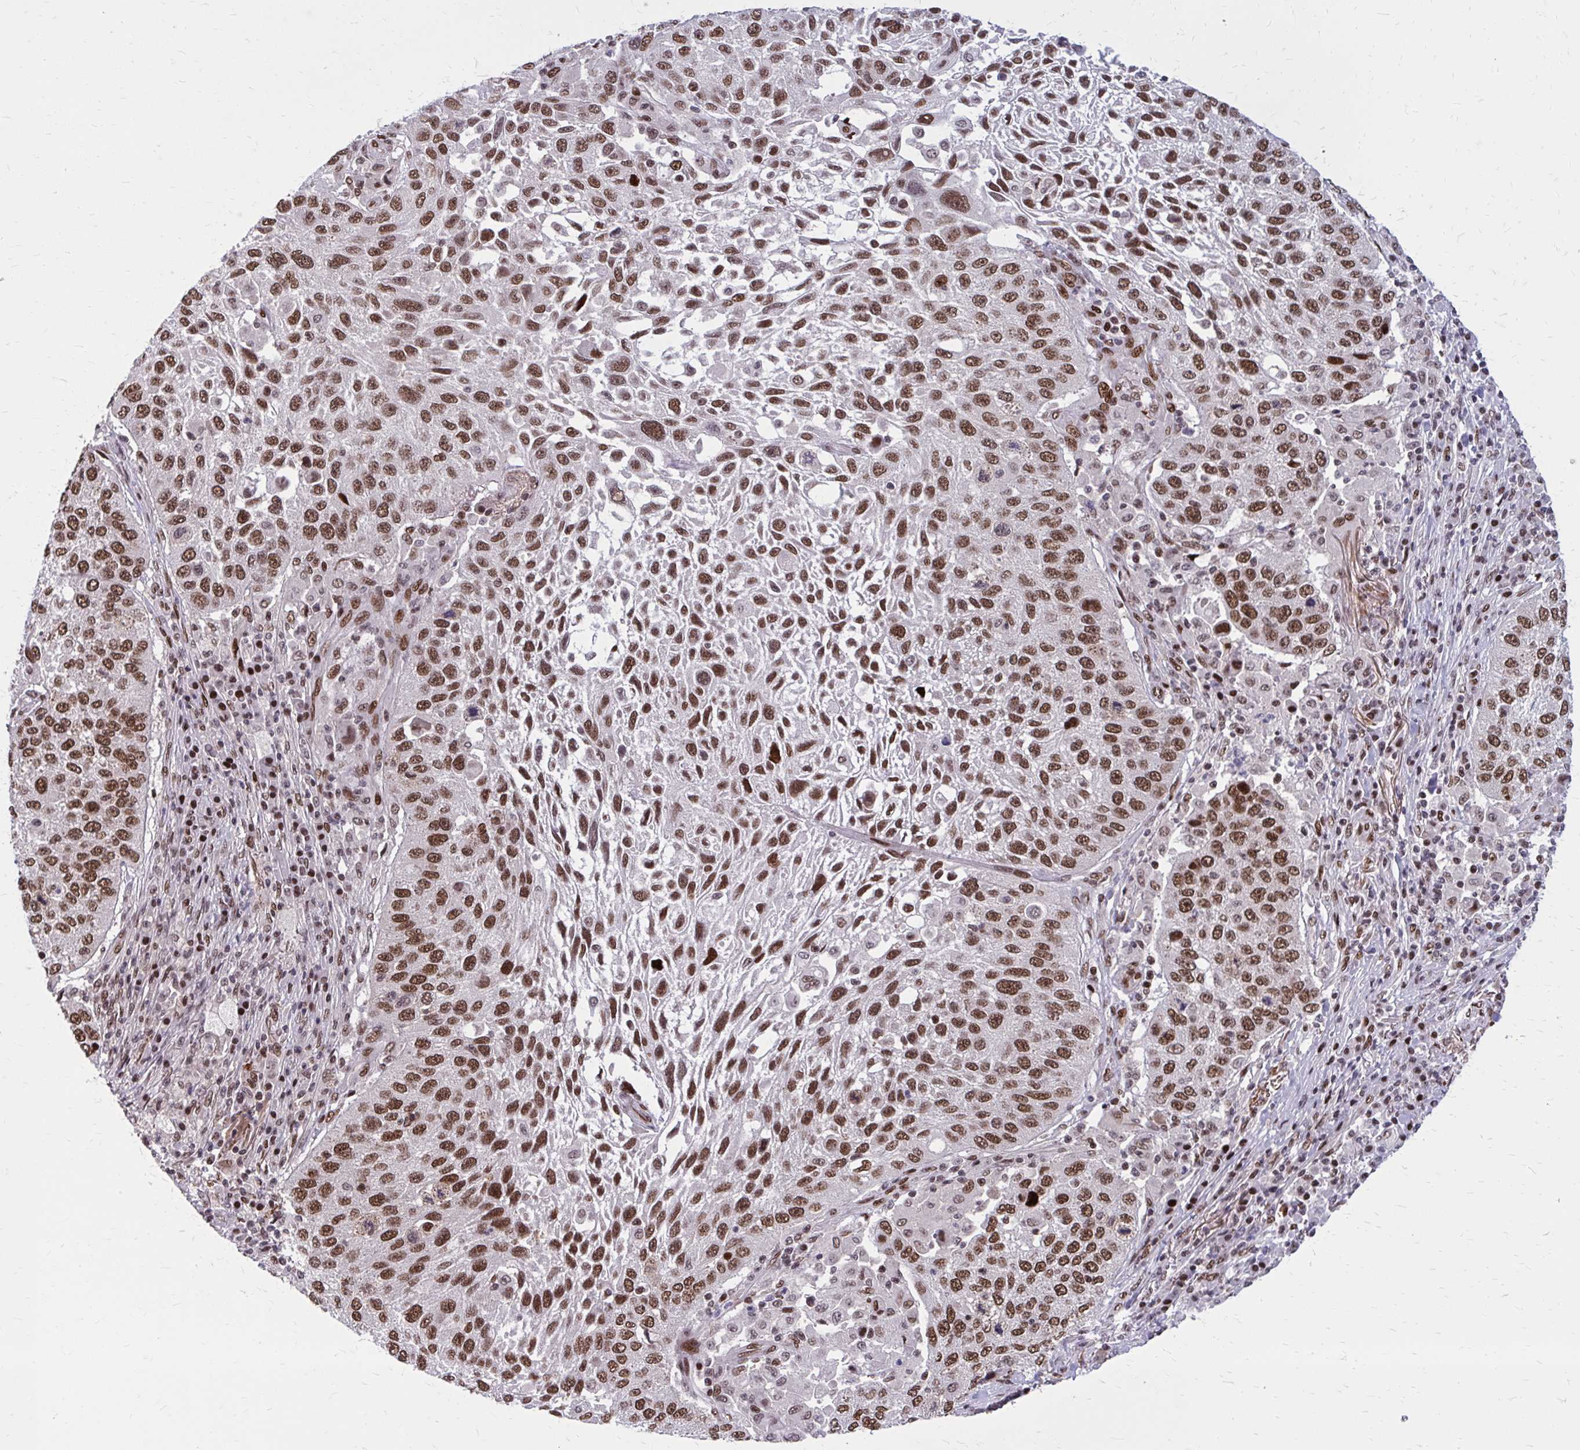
{"staining": {"intensity": "strong", "quantity": ">75%", "location": "nuclear"}, "tissue": "lung cancer", "cell_type": "Tumor cells", "image_type": "cancer", "snomed": [{"axis": "morphology", "description": "Normal morphology"}, {"axis": "morphology", "description": "Squamous cell carcinoma, NOS"}, {"axis": "topography", "description": "Lymph node"}, {"axis": "topography", "description": "Lung"}], "caption": "Protein expression analysis of human lung cancer (squamous cell carcinoma) reveals strong nuclear expression in approximately >75% of tumor cells.", "gene": "PSME4", "patient": {"sex": "male", "age": 67}}